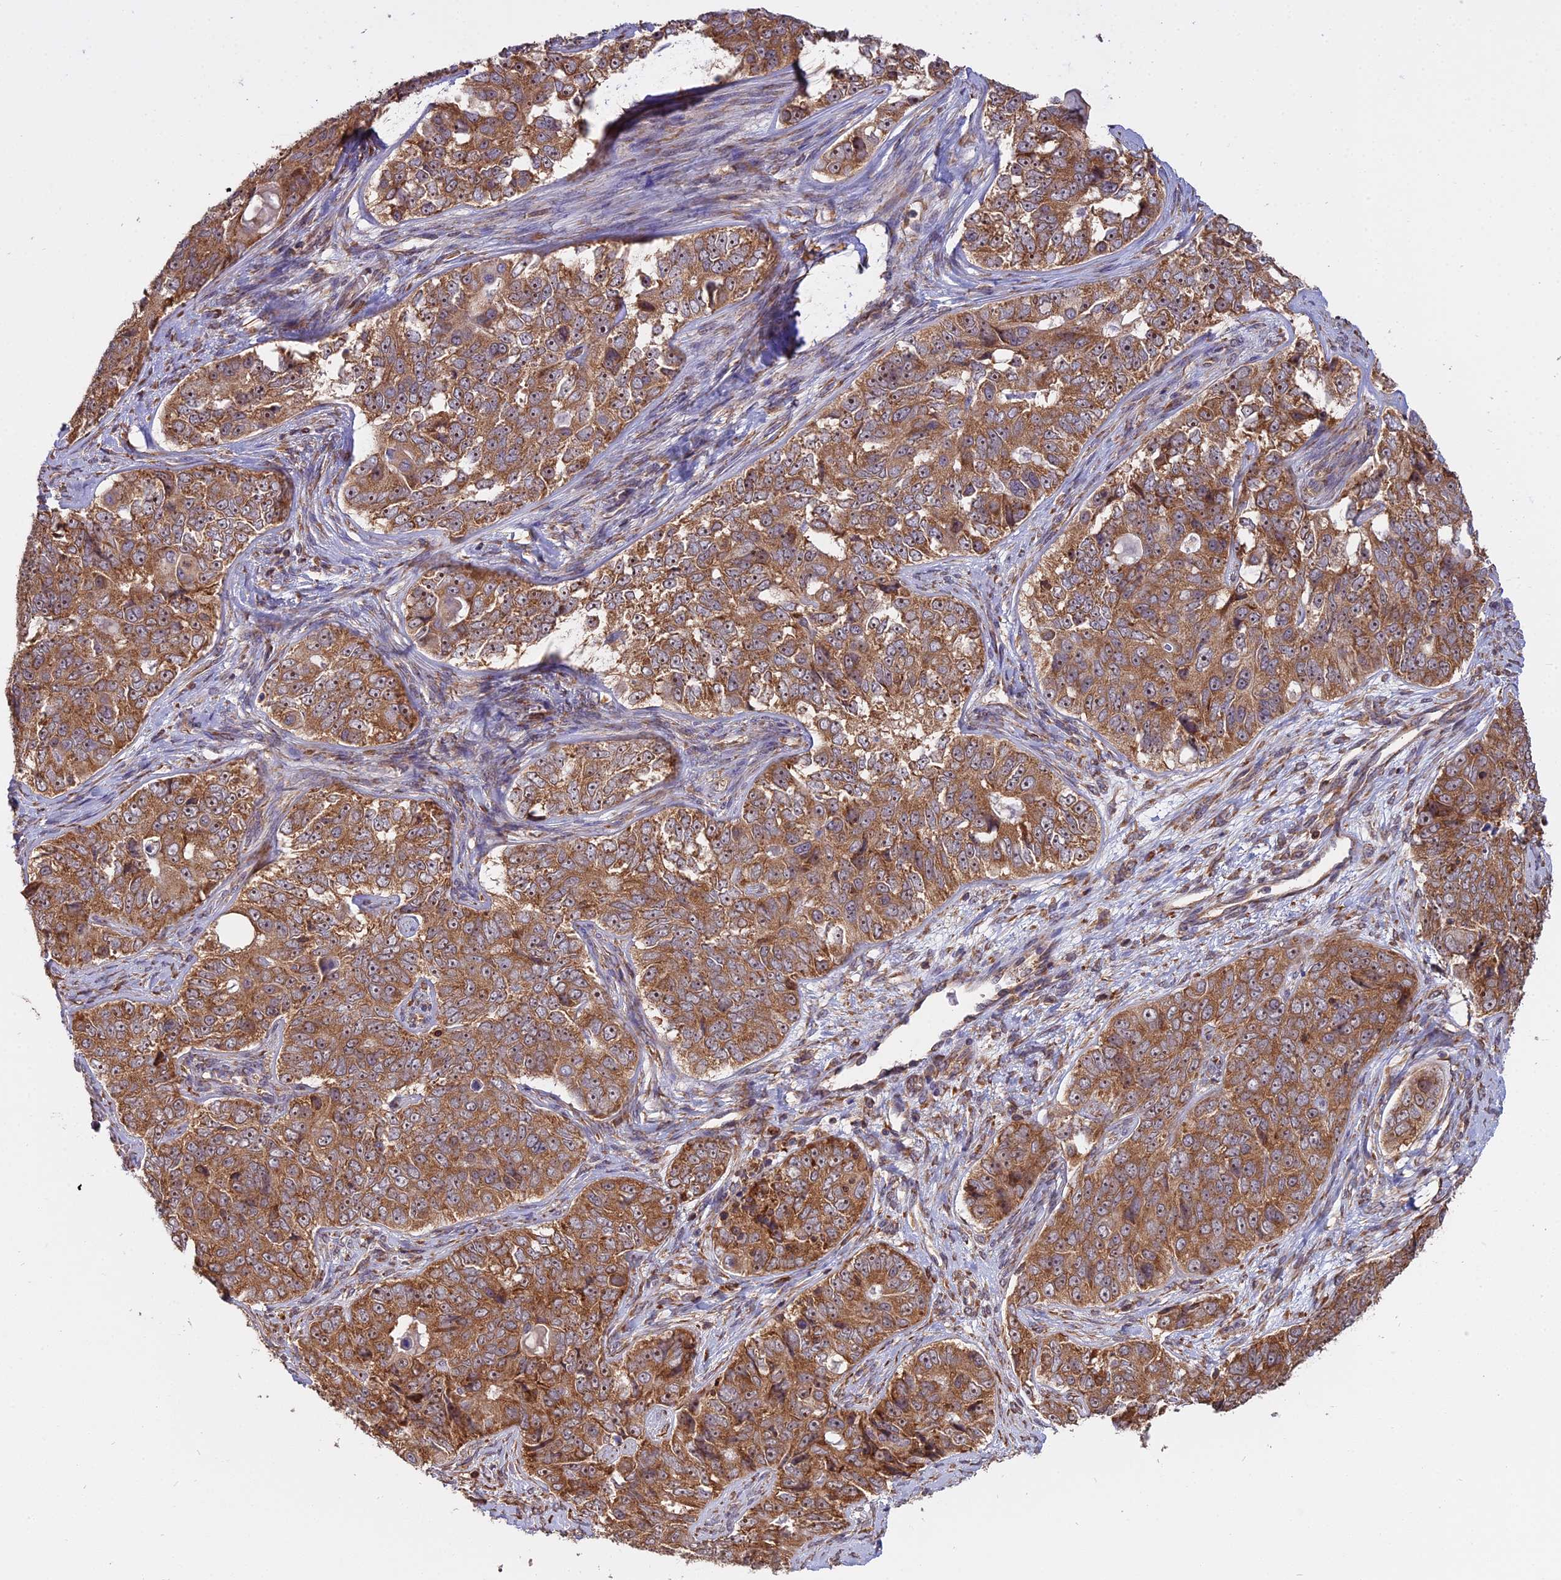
{"staining": {"intensity": "strong", "quantity": ">75%", "location": "cytoplasmic/membranous,nuclear"}, "tissue": "ovarian cancer", "cell_type": "Tumor cells", "image_type": "cancer", "snomed": [{"axis": "morphology", "description": "Carcinoma, endometroid"}, {"axis": "topography", "description": "Ovary"}], "caption": "Ovarian cancer (endometroid carcinoma) stained with a brown dye shows strong cytoplasmic/membranous and nuclear positive positivity in approximately >75% of tumor cells.", "gene": "RPL26", "patient": {"sex": "female", "age": 51}}